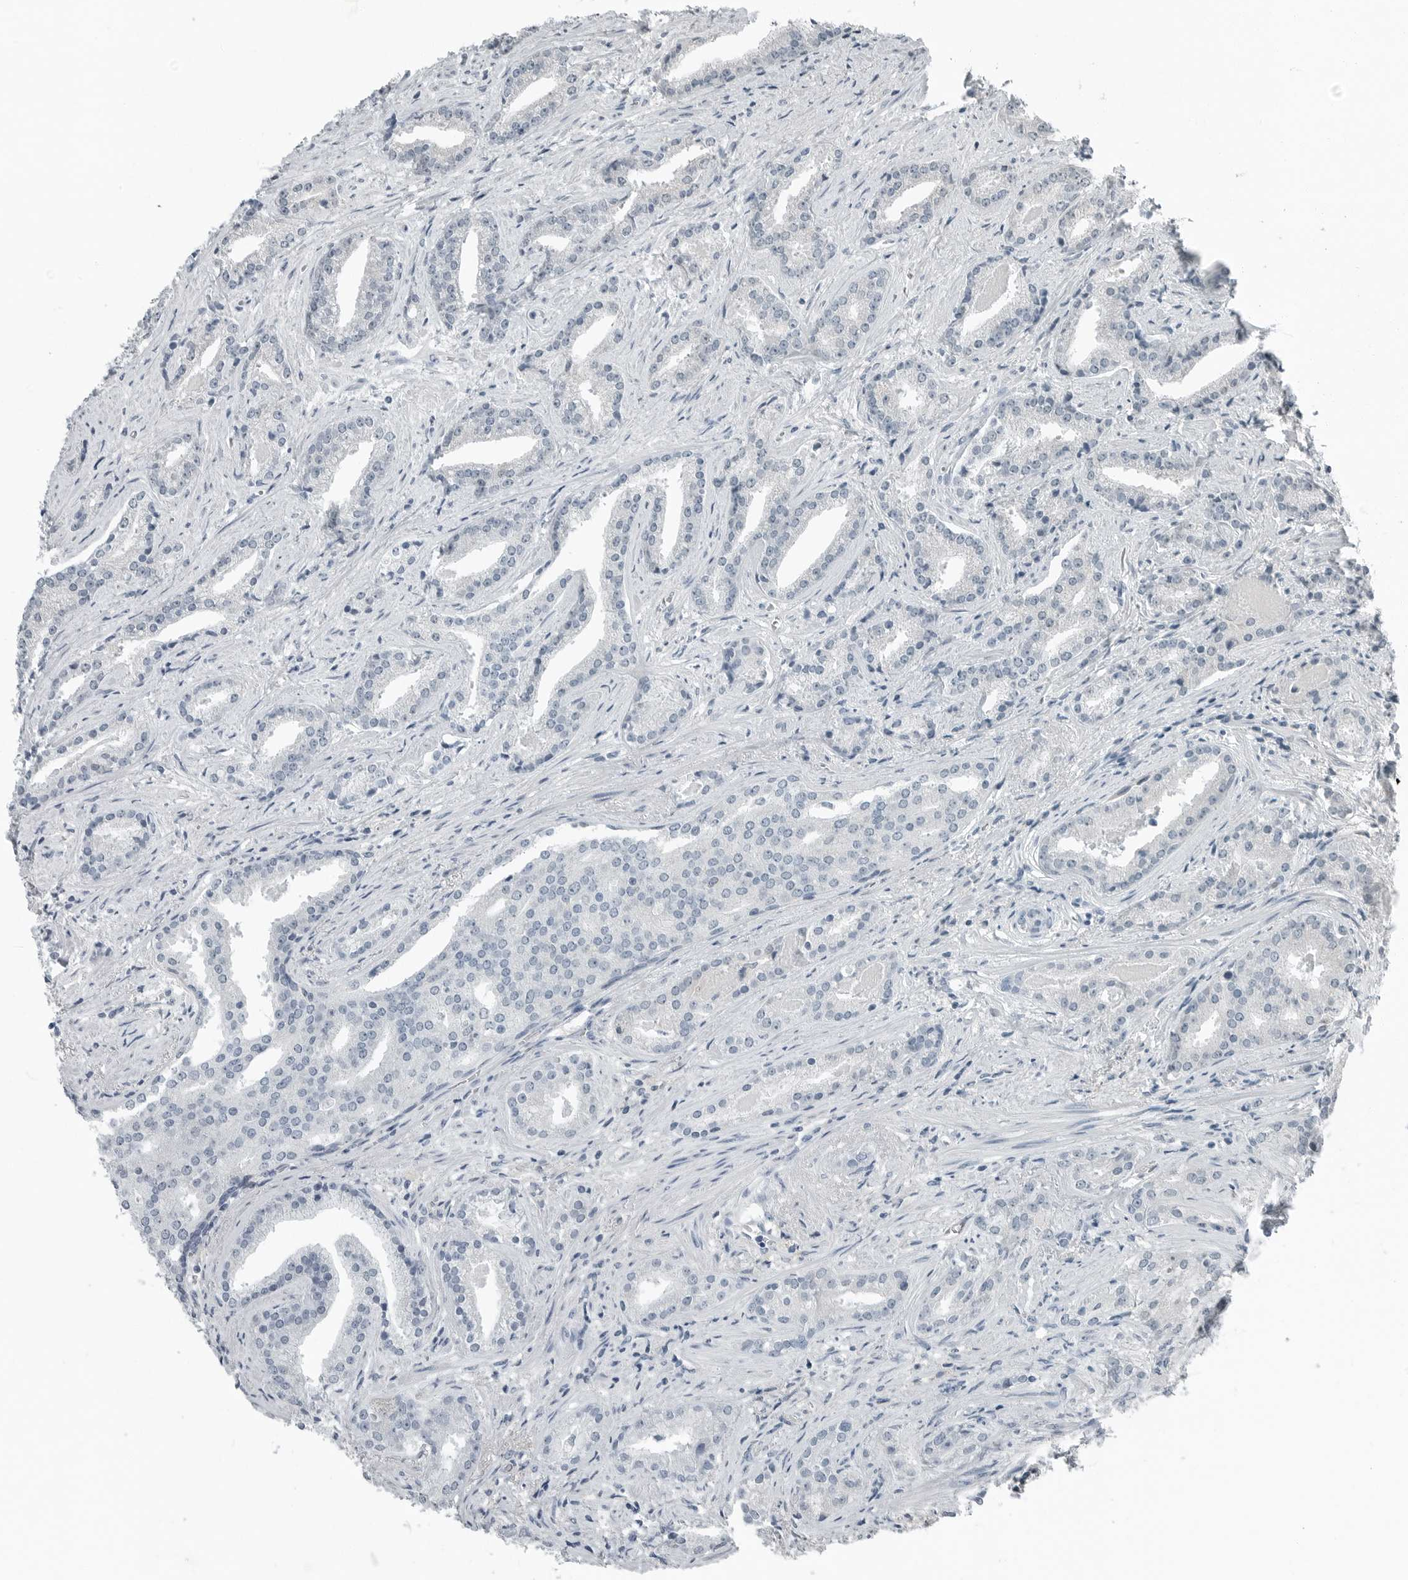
{"staining": {"intensity": "negative", "quantity": "none", "location": "none"}, "tissue": "prostate cancer", "cell_type": "Tumor cells", "image_type": "cancer", "snomed": [{"axis": "morphology", "description": "Adenocarcinoma, Low grade"}, {"axis": "topography", "description": "Prostate"}], "caption": "Immunohistochemistry image of neoplastic tissue: low-grade adenocarcinoma (prostate) stained with DAB (3,3'-diaminobenzidine) demonstrates no significant protein expression in tumor cells.", "gene": "KYAT1", "patient": {"sex": "male", "age": 67}}